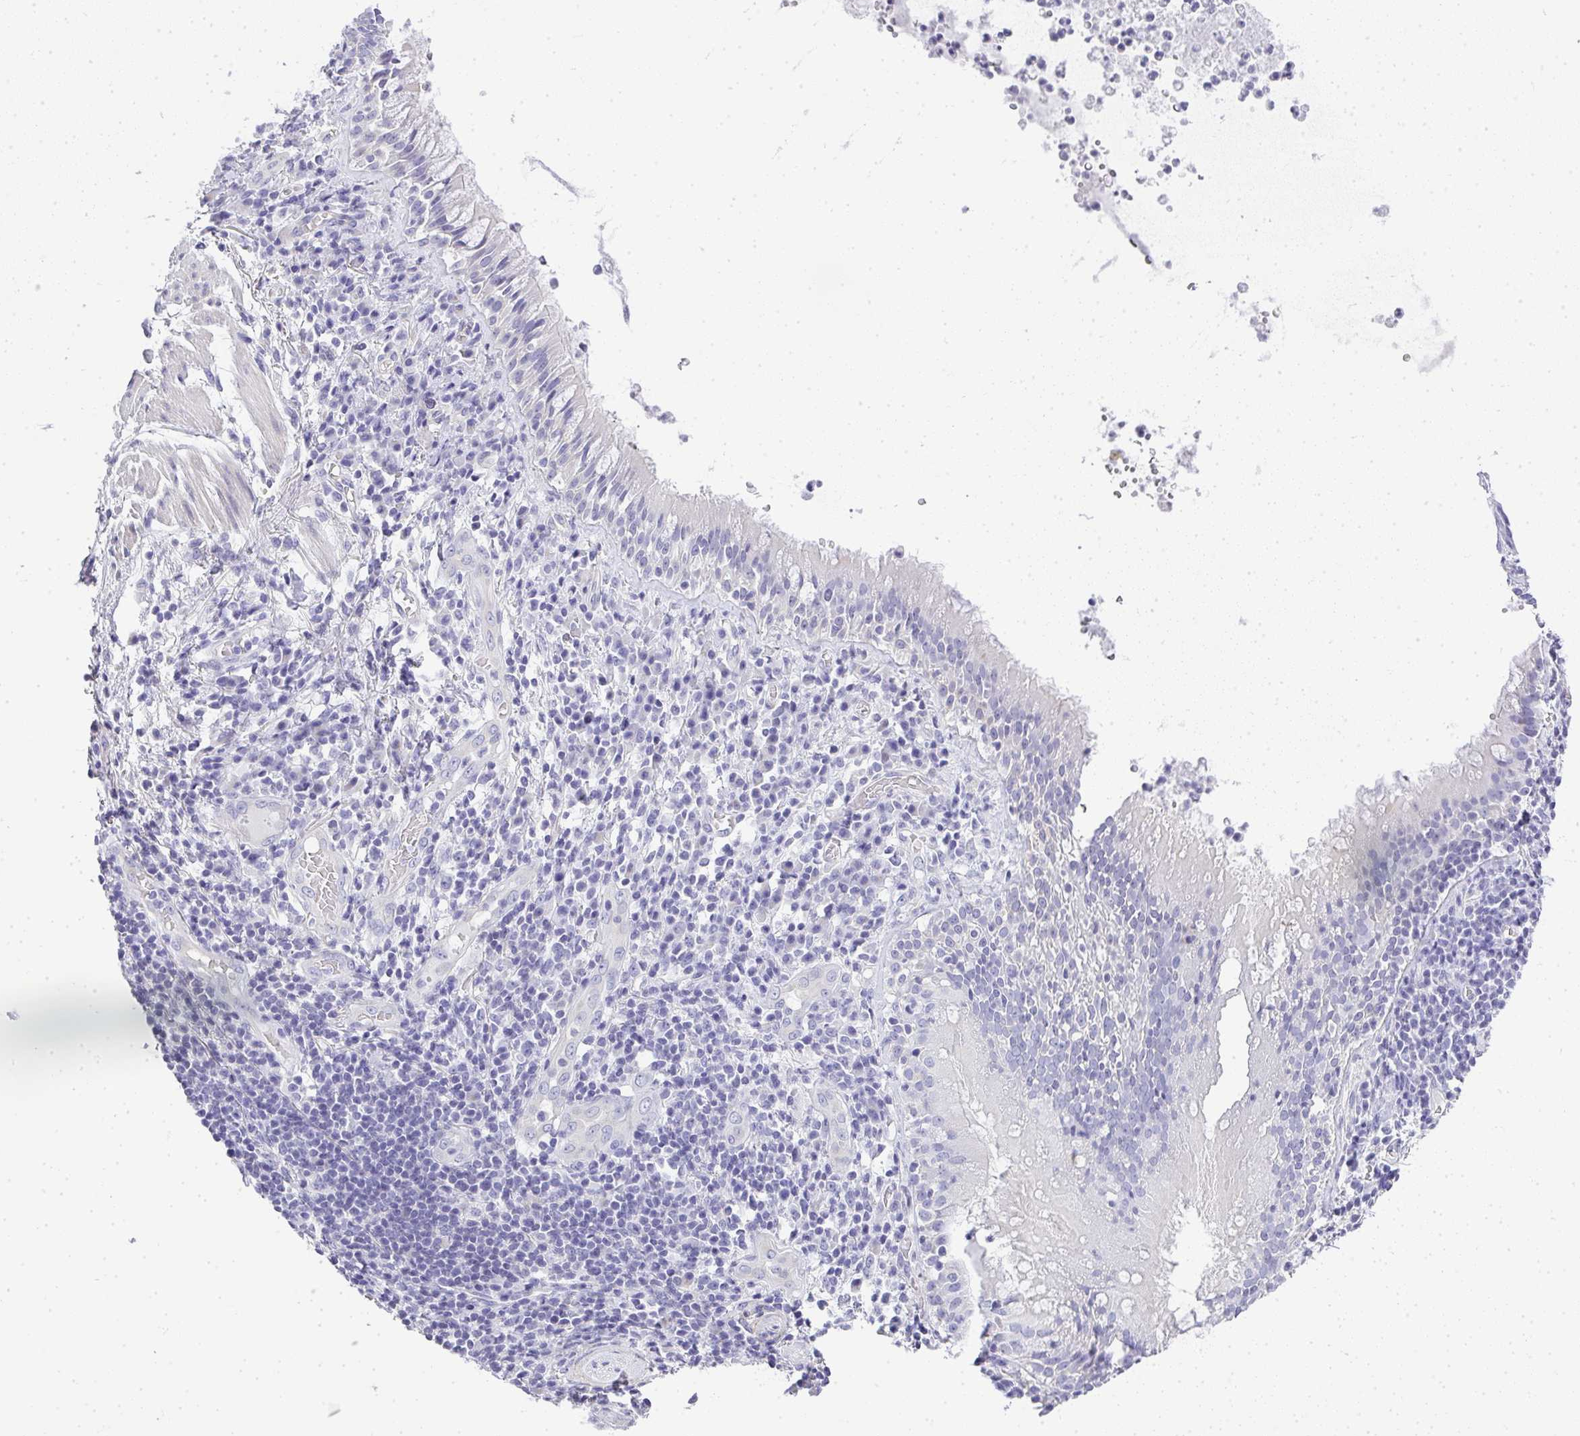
{"staining": {"intensity": "negative", "quantity": "none", "location": "none"}, "tissue": "bronchus", "cell_type": "Respiratory epithelial cells", "image_type": "normal", "snomed": [{"axis": "morphology", "description": "Normal tissue, NOS"}, {"axis": "topography", "description": "Cartilage tissue"}, {"axis": "topography", "description": "Bronchus"}], "caption": "Immunohistochemistry of unremarkable human bronchus displays no staining in respiratory epithelial cells. (DAB immunohistochemistry visualized using brightfield microscopy, high magnification).", "gene": "PLPPR3", "patient": {"sex": "male", "age": 56}}